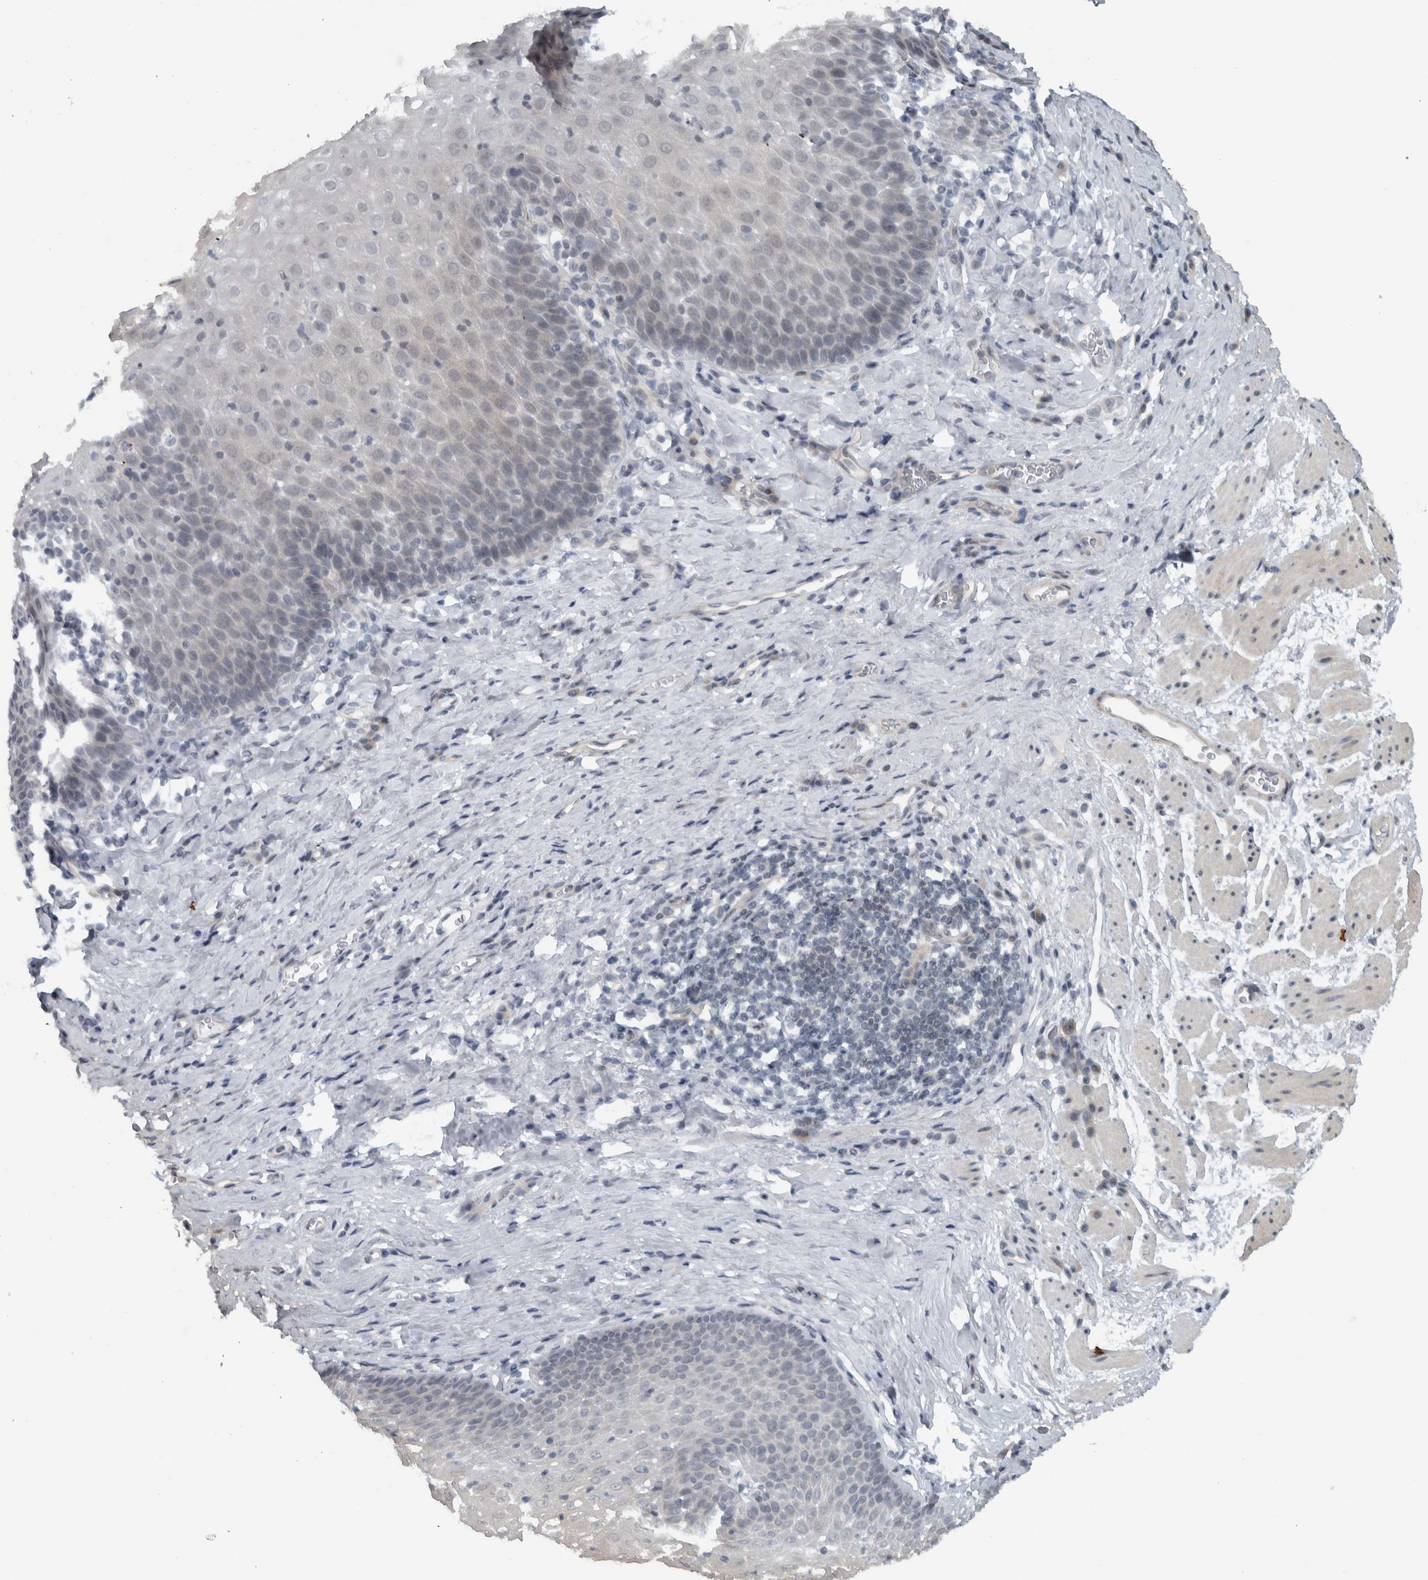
{"staining": {"intensity": "negative", "quantity": "none", "location": "none"}, "tissue": "esophagus", "cell_type": "Squamous epithelial cells", "image_type": "normal", "snomed": [{"axis": "morphology", "description": "Normal tissue, NOS"}, {"axis": "topography", "description": "Esophagus"}], "caption": "Image shows no significant protein staining in squamous epithelial cells of normal esophagus.", "gene": "NAPG", "patient": {"sex": "female", "age": 61}}